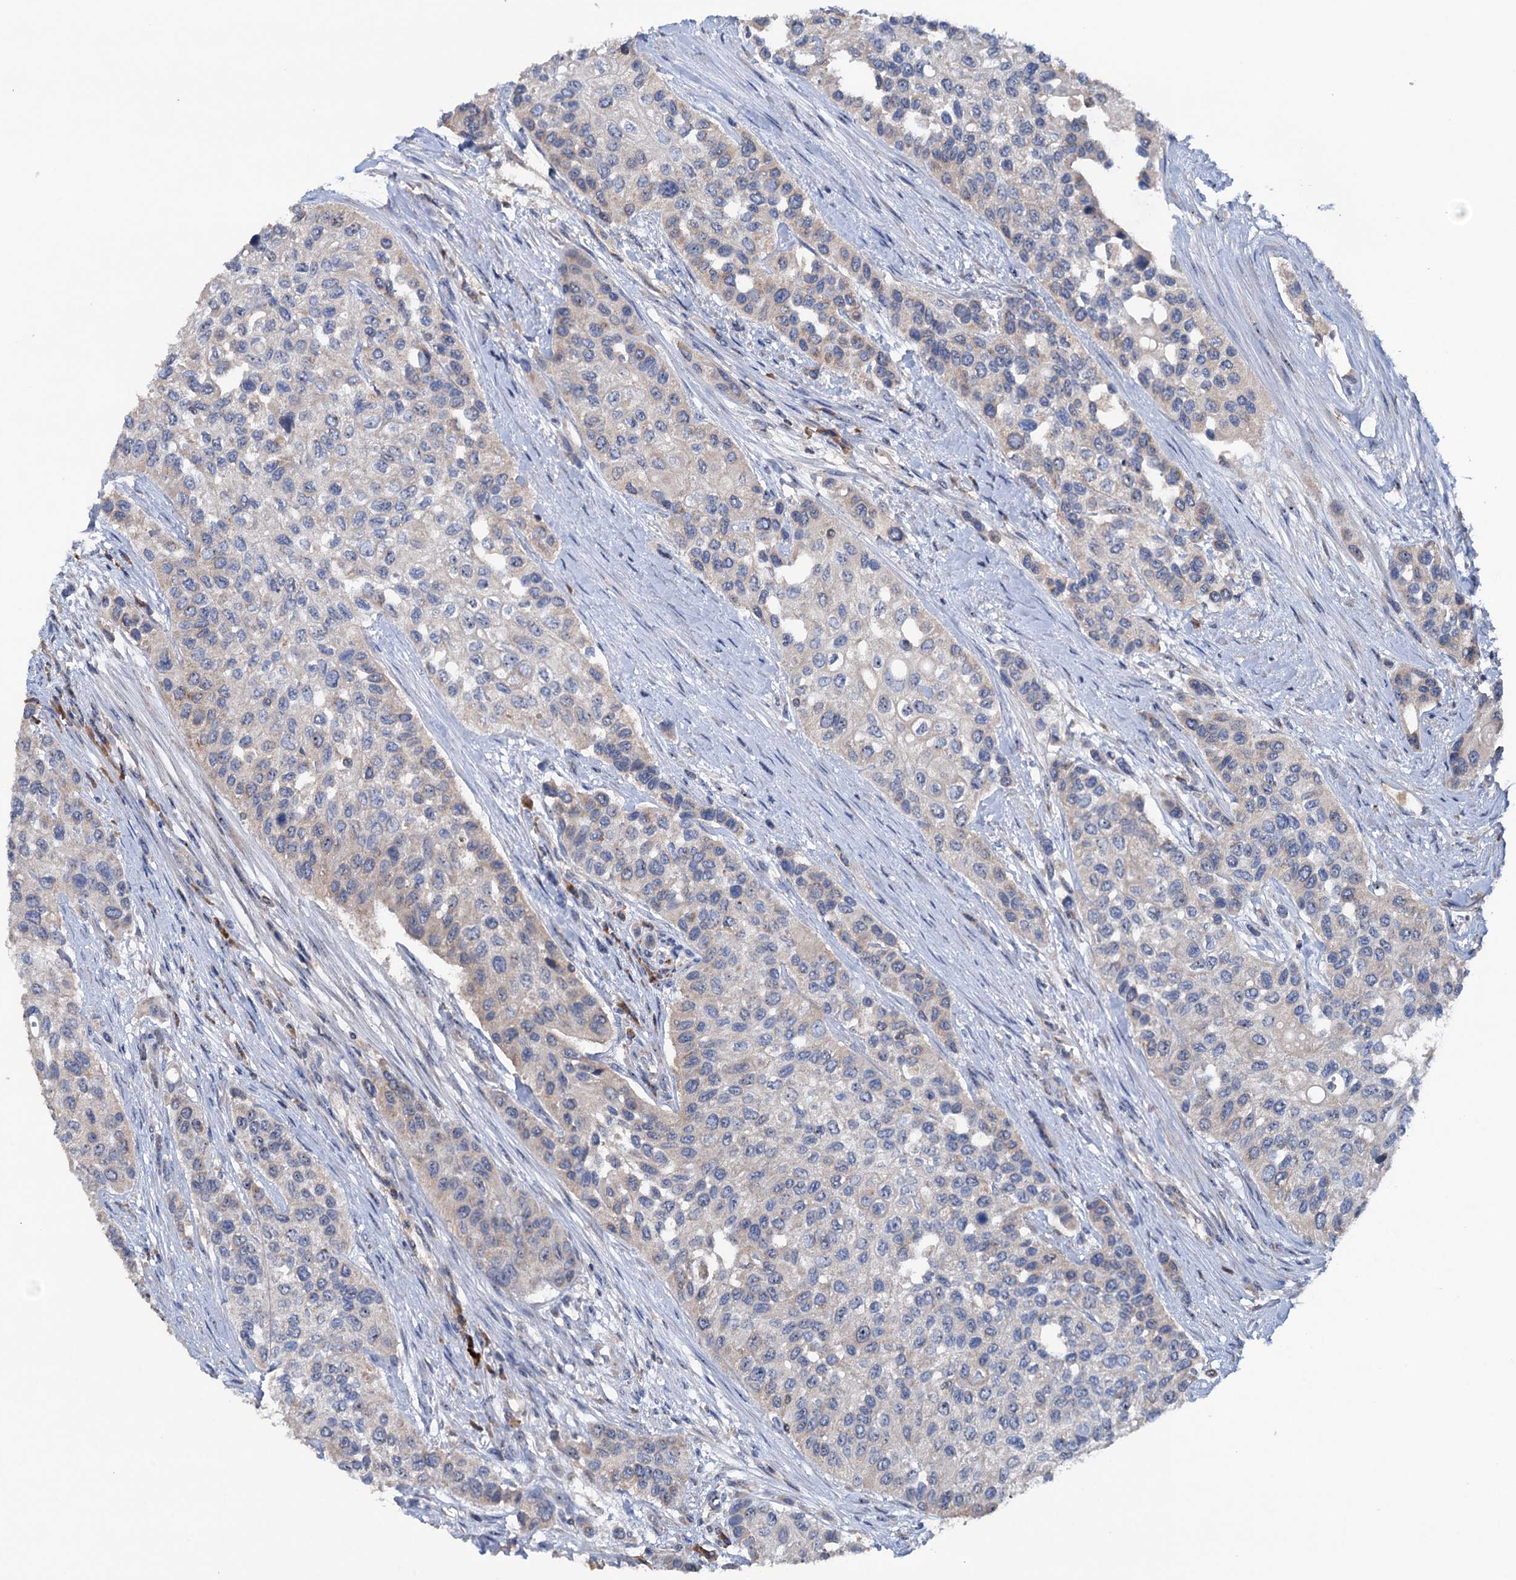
{"staining": {"intensity": "weak", "quantity": "<25%", "location": "cytoplasmic/membranous"}, "tissue": "urothelial cancer", "cell_type": "Tumor cells", "image_type": "cancer", "snomed": [{"axis": "morphology", "description": "Normal tissue, NOS"}, {"axis": "morphology", "description": "Urothelial carcinoma, High grade"}, {"axis": "topography", "description": "Vascular tissue"}, {"axis": "topography", "description": "Urinary bladder"}], "caption": "Urothelial cancer stained for a protein using immunohistochemistry (IHC) demonstrates no expression tumor cells.", "gene": "HTR3B", "patient": {"sex": "female", "age": 56}}